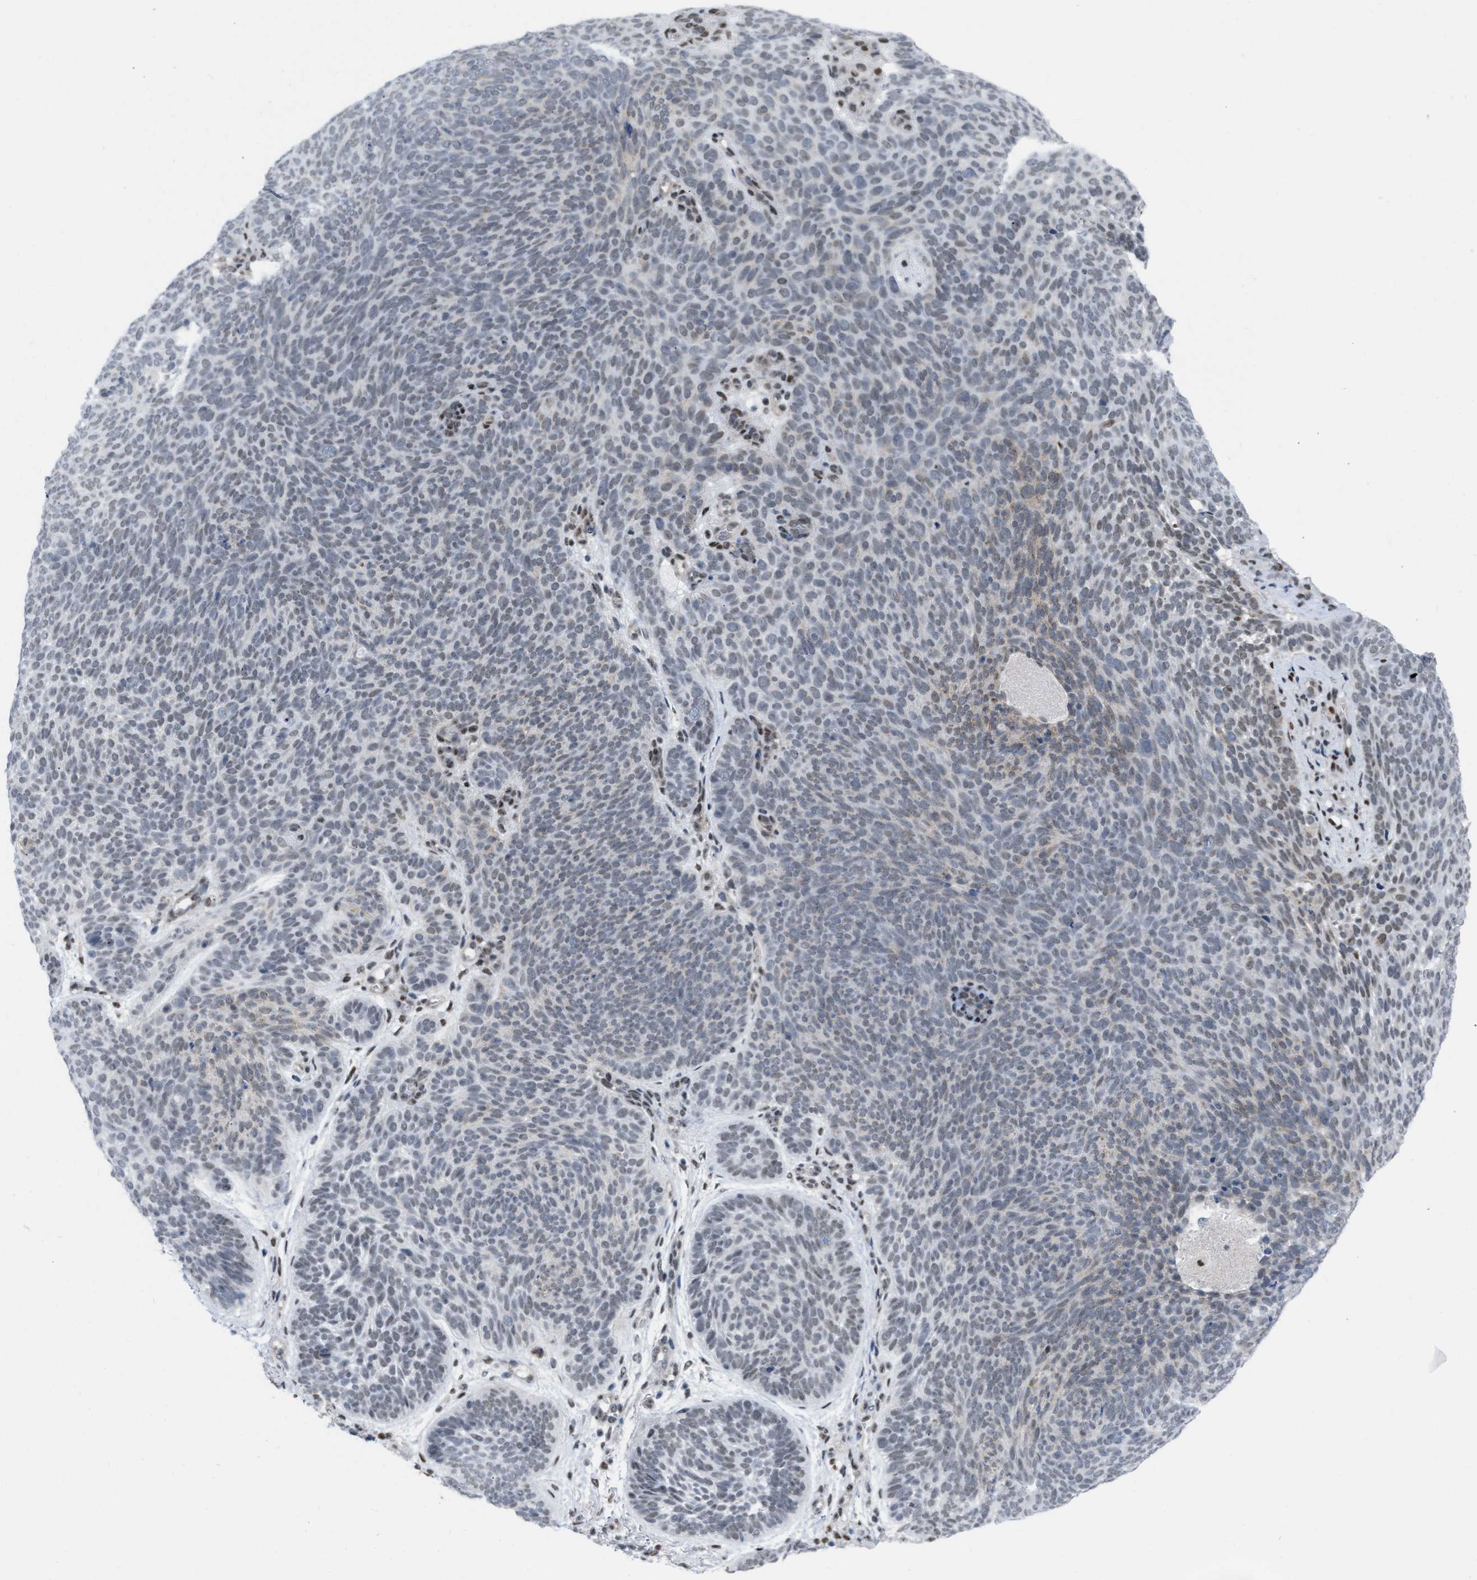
{"staining": {"intensity": "negative", "quantity": "none", "location": "none"}, "tissue": "skin cancer", "cell_type": "Tumor cells", "image_type": "cancer", "snomed": [{"axis": "morphology", "description": "Basal cell carcinoma"}, {"axis": "topography", "description": "Skin"}], "caption": "Protein analysis of skin cancer reveals no significant positivity in tumor cells.", "gene": "MIER1", "patient": {"sex": "male", "age": 61}}